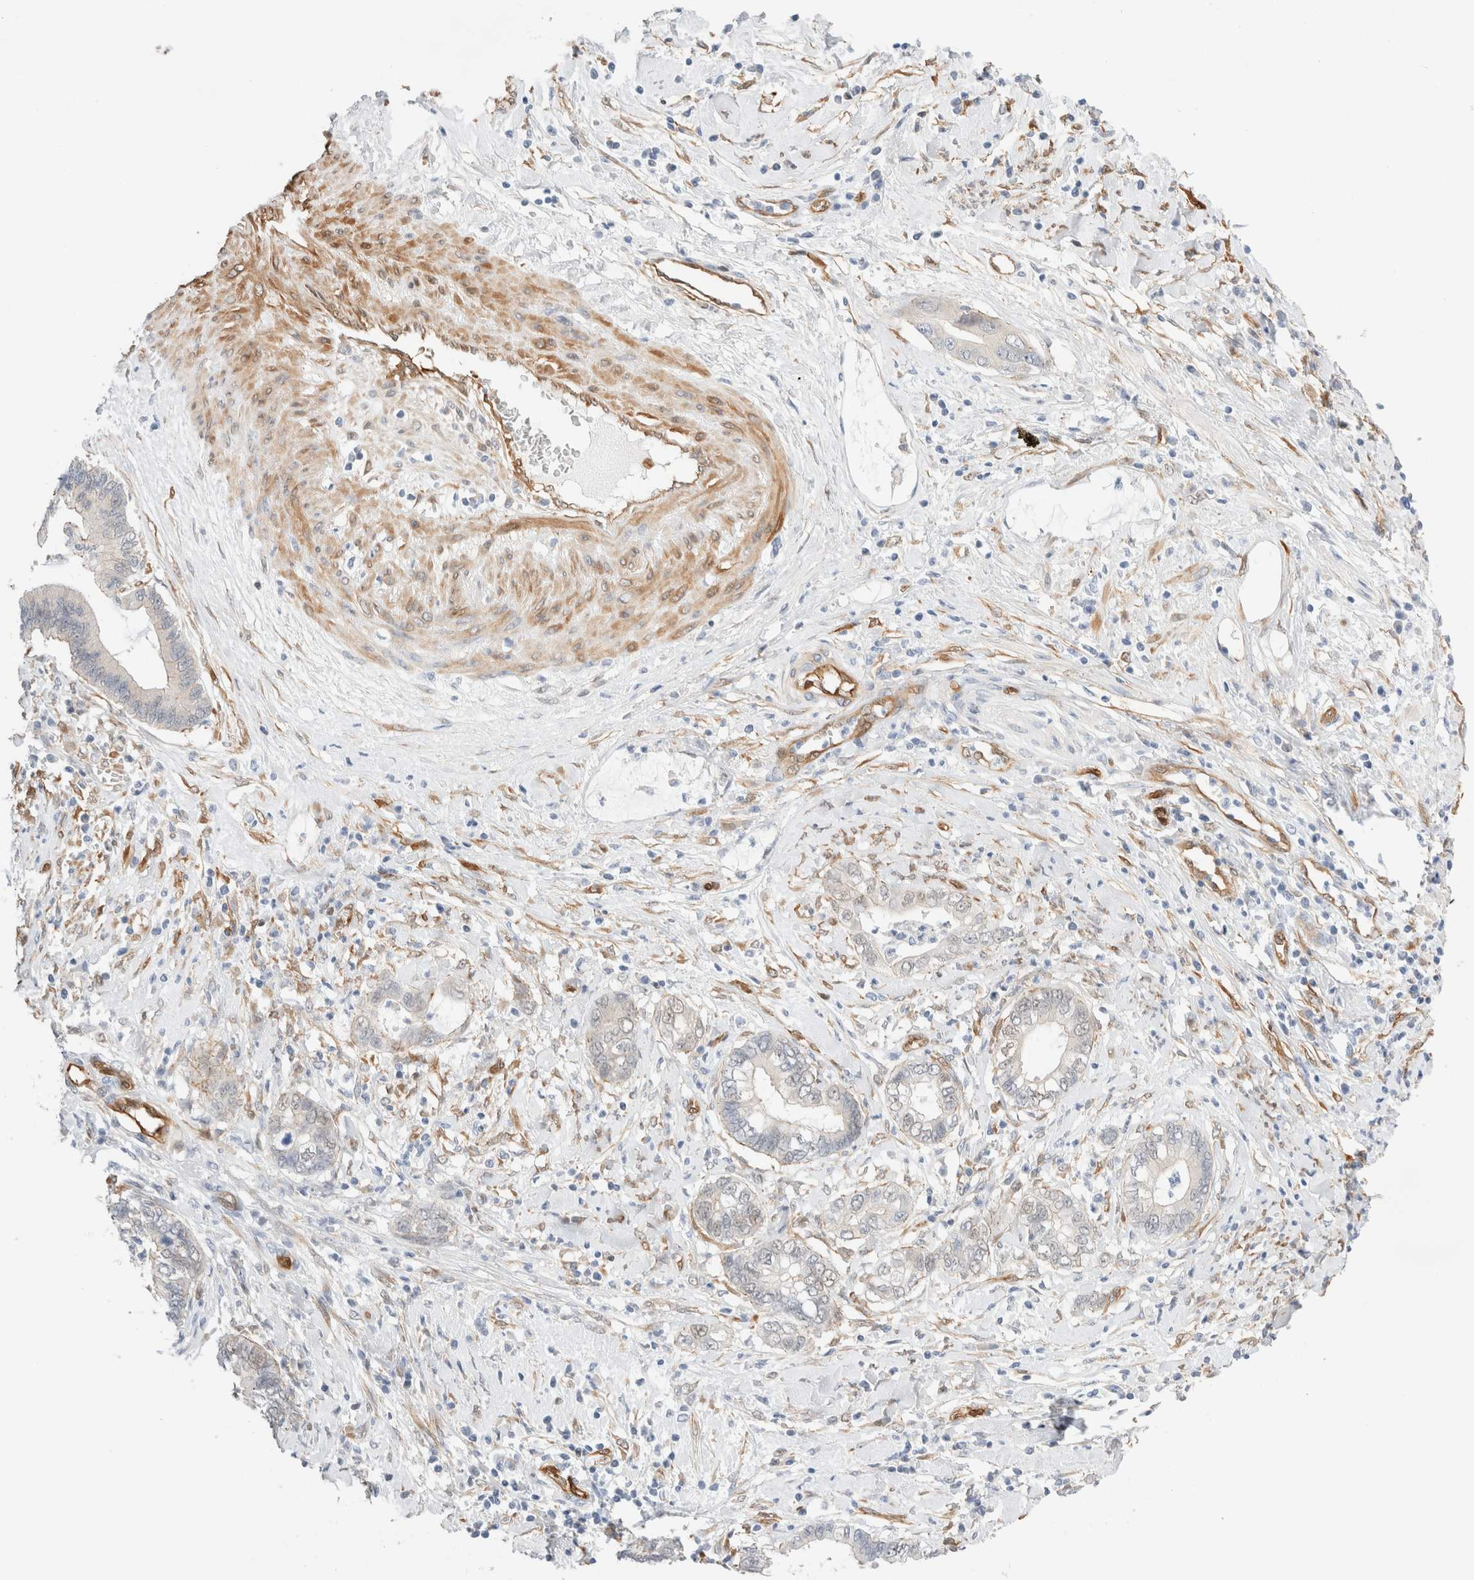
{"staining": {"intensity": "negative", "quantity": "none", "location": "none"}, "tissue": "cervical cancer", "cell_type": "Tumor cells", "image_type": "cancer", "snomed": [{"axis": "morphology", "description": "Adenocarcinoma, NOS"}, {"axis": "topography", "description": "Cervix"}], "caption": "IHC photomicrograph of neoplastic tissue: human cervical cancer (adenocarcinoma) stained with DAB displays no significant protein positivity in tumor cells.", "gene": "LMCD1", "patient": {"sex": "female", "age": 44}}